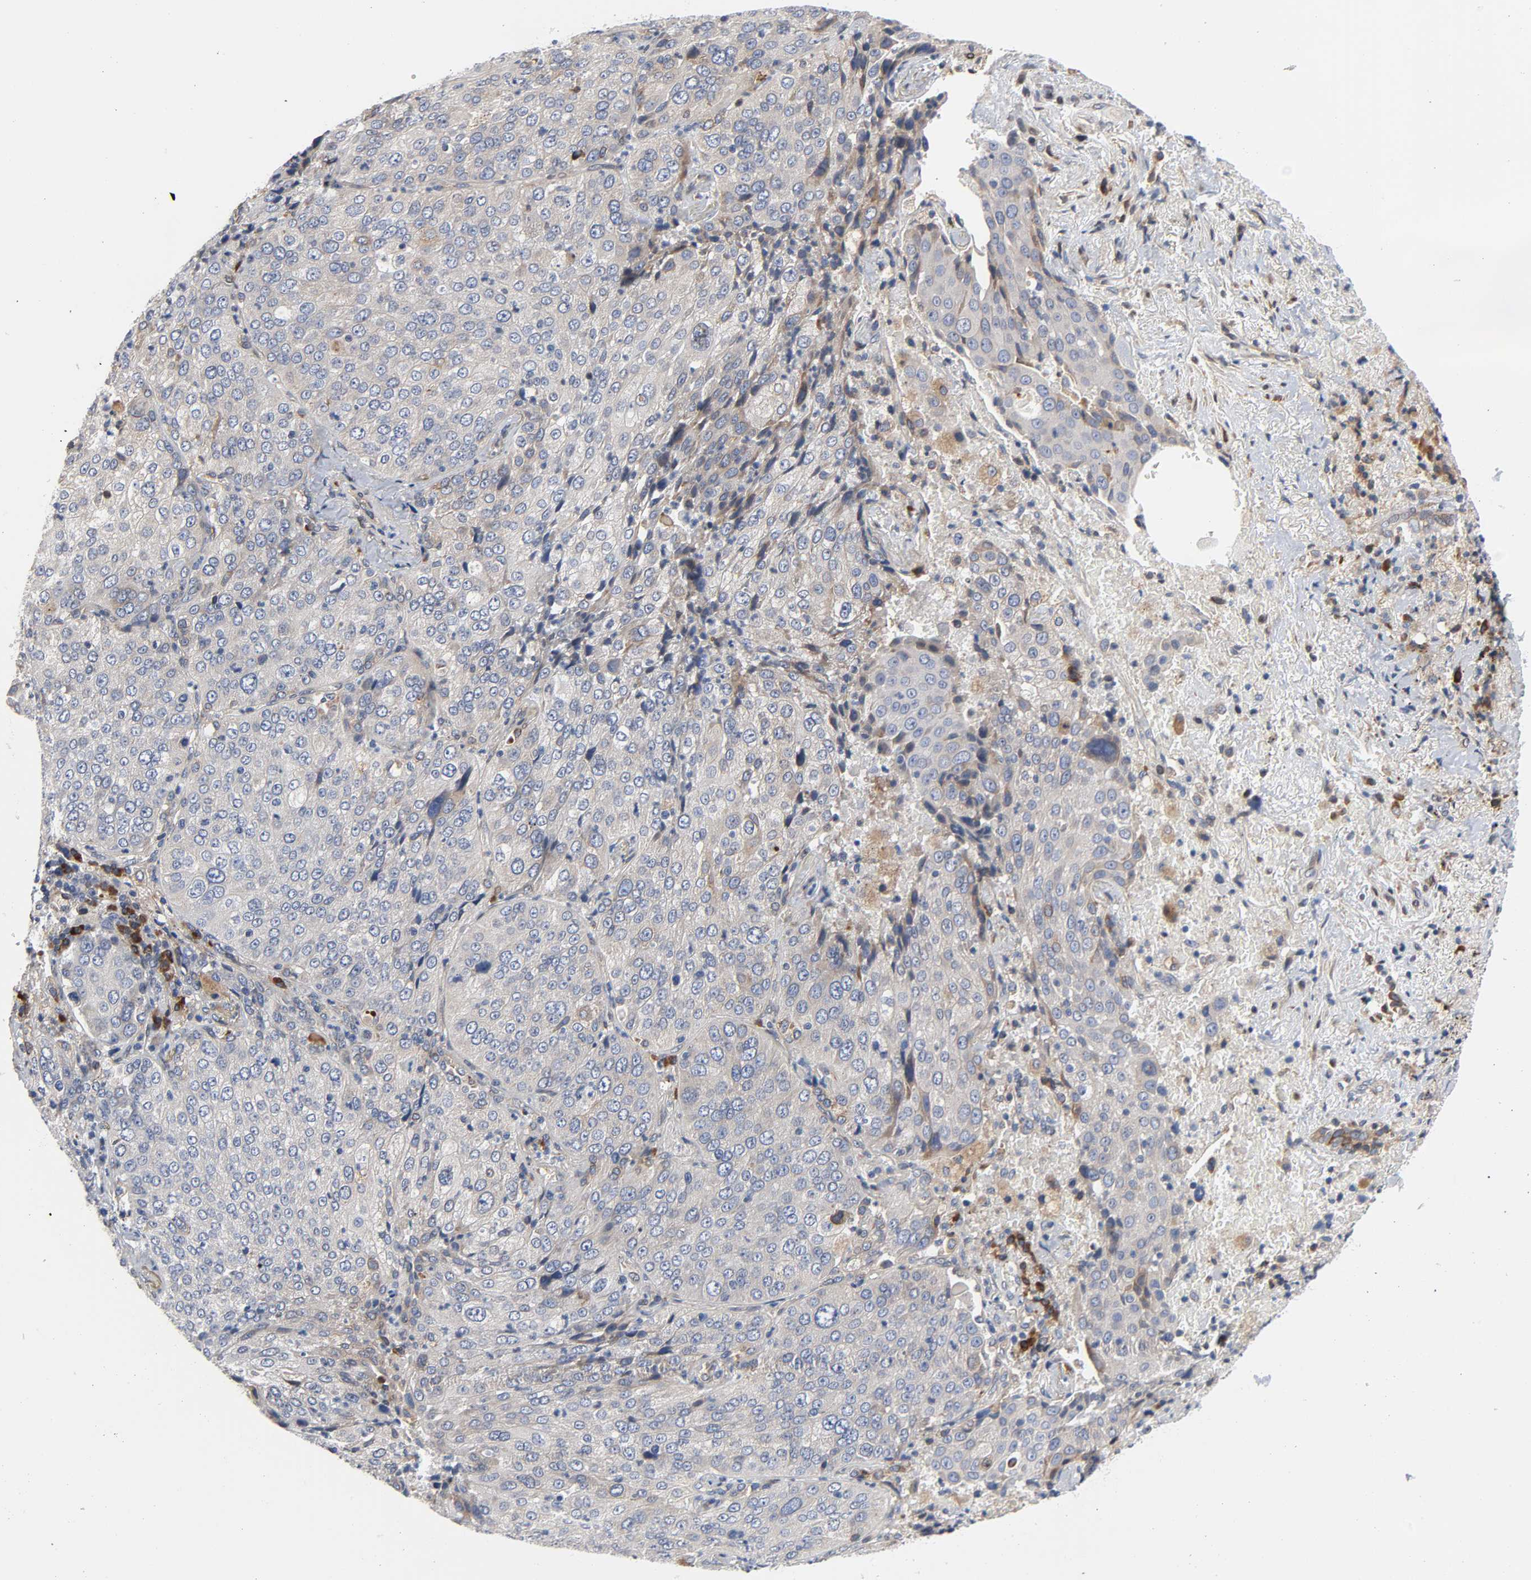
{"staining": {"intensity": "weak", "quantity": "<25%", "location": "cytoplasmic/membranous"}, "tissue": "lung cancer", "cell_type": "Tumor cells", "image_type": "cancer", "snomed": [{"axis": "morphology", "description": "Squamous cell carcinoma, NOS"}, {"axis": "topography", "description": "Lung"}], "caption": "DAB immunohistochemical staining of human squamous cell carcinoma (lung) exhibits no significant staining in tumor cells.", "gene": "ASB6", "patient": {"sex": "male", "age": 54}}